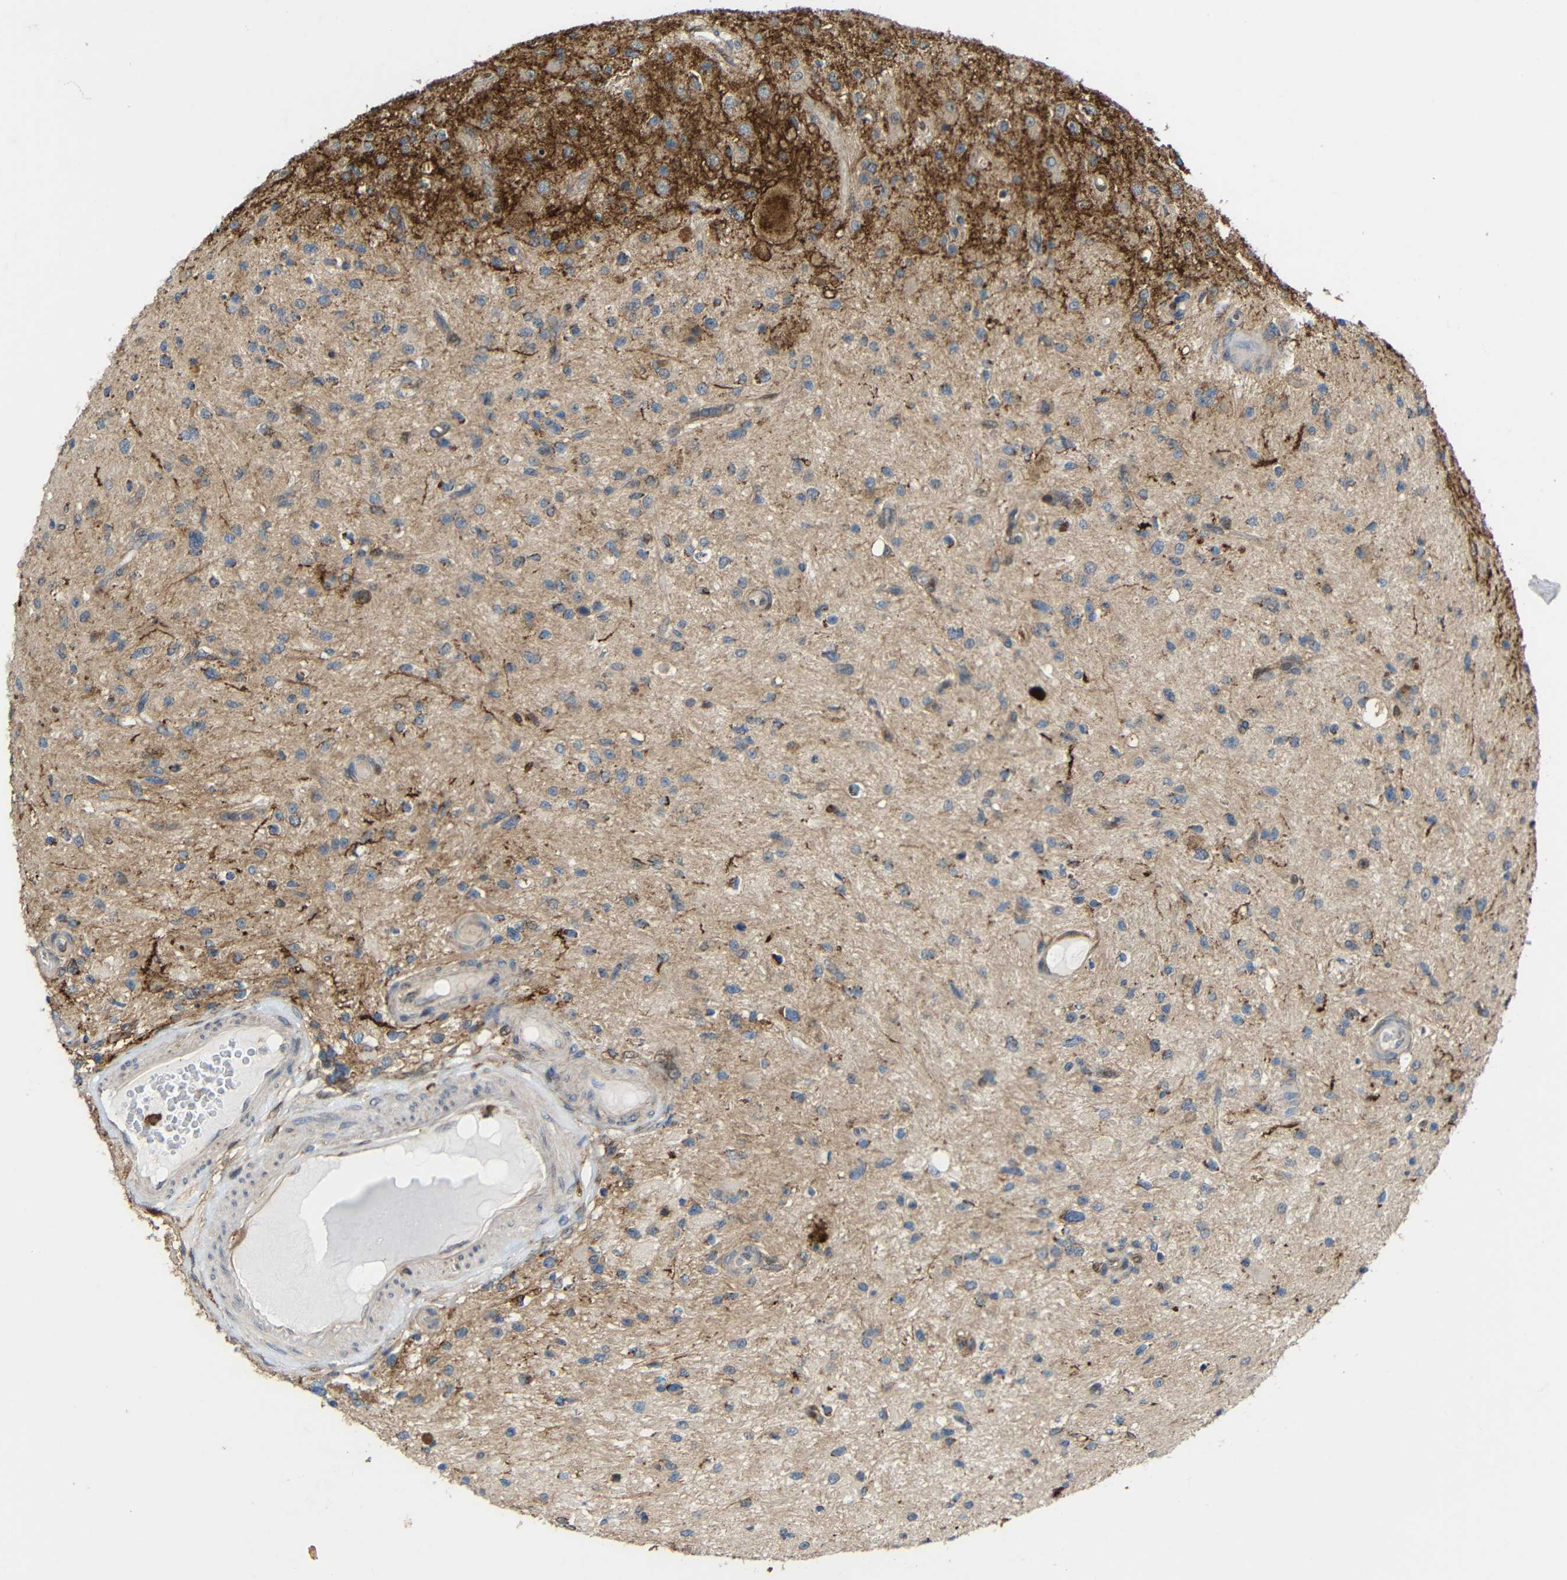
{"staining": {"intensity": "weak", "quantity": ">75%", "location": "cytoplasmic/membranous"}, "tissue": "glioma", "cell_type": "Tumor cells", "image_type": "cancer", "snomed": [{"axis": "morphology", "description": "Glioma, malignant, High grade"}, {"axis": "topography", "description": "Brain"}], "caption": "About >75% of tumor cells in glioma demonstrate weak cytoplasmic/membranous protein expression as visualized by brown immunohistochemical staining.", "gene": "C1GALT1", "patient": {"sex": "male", "age": 33}}